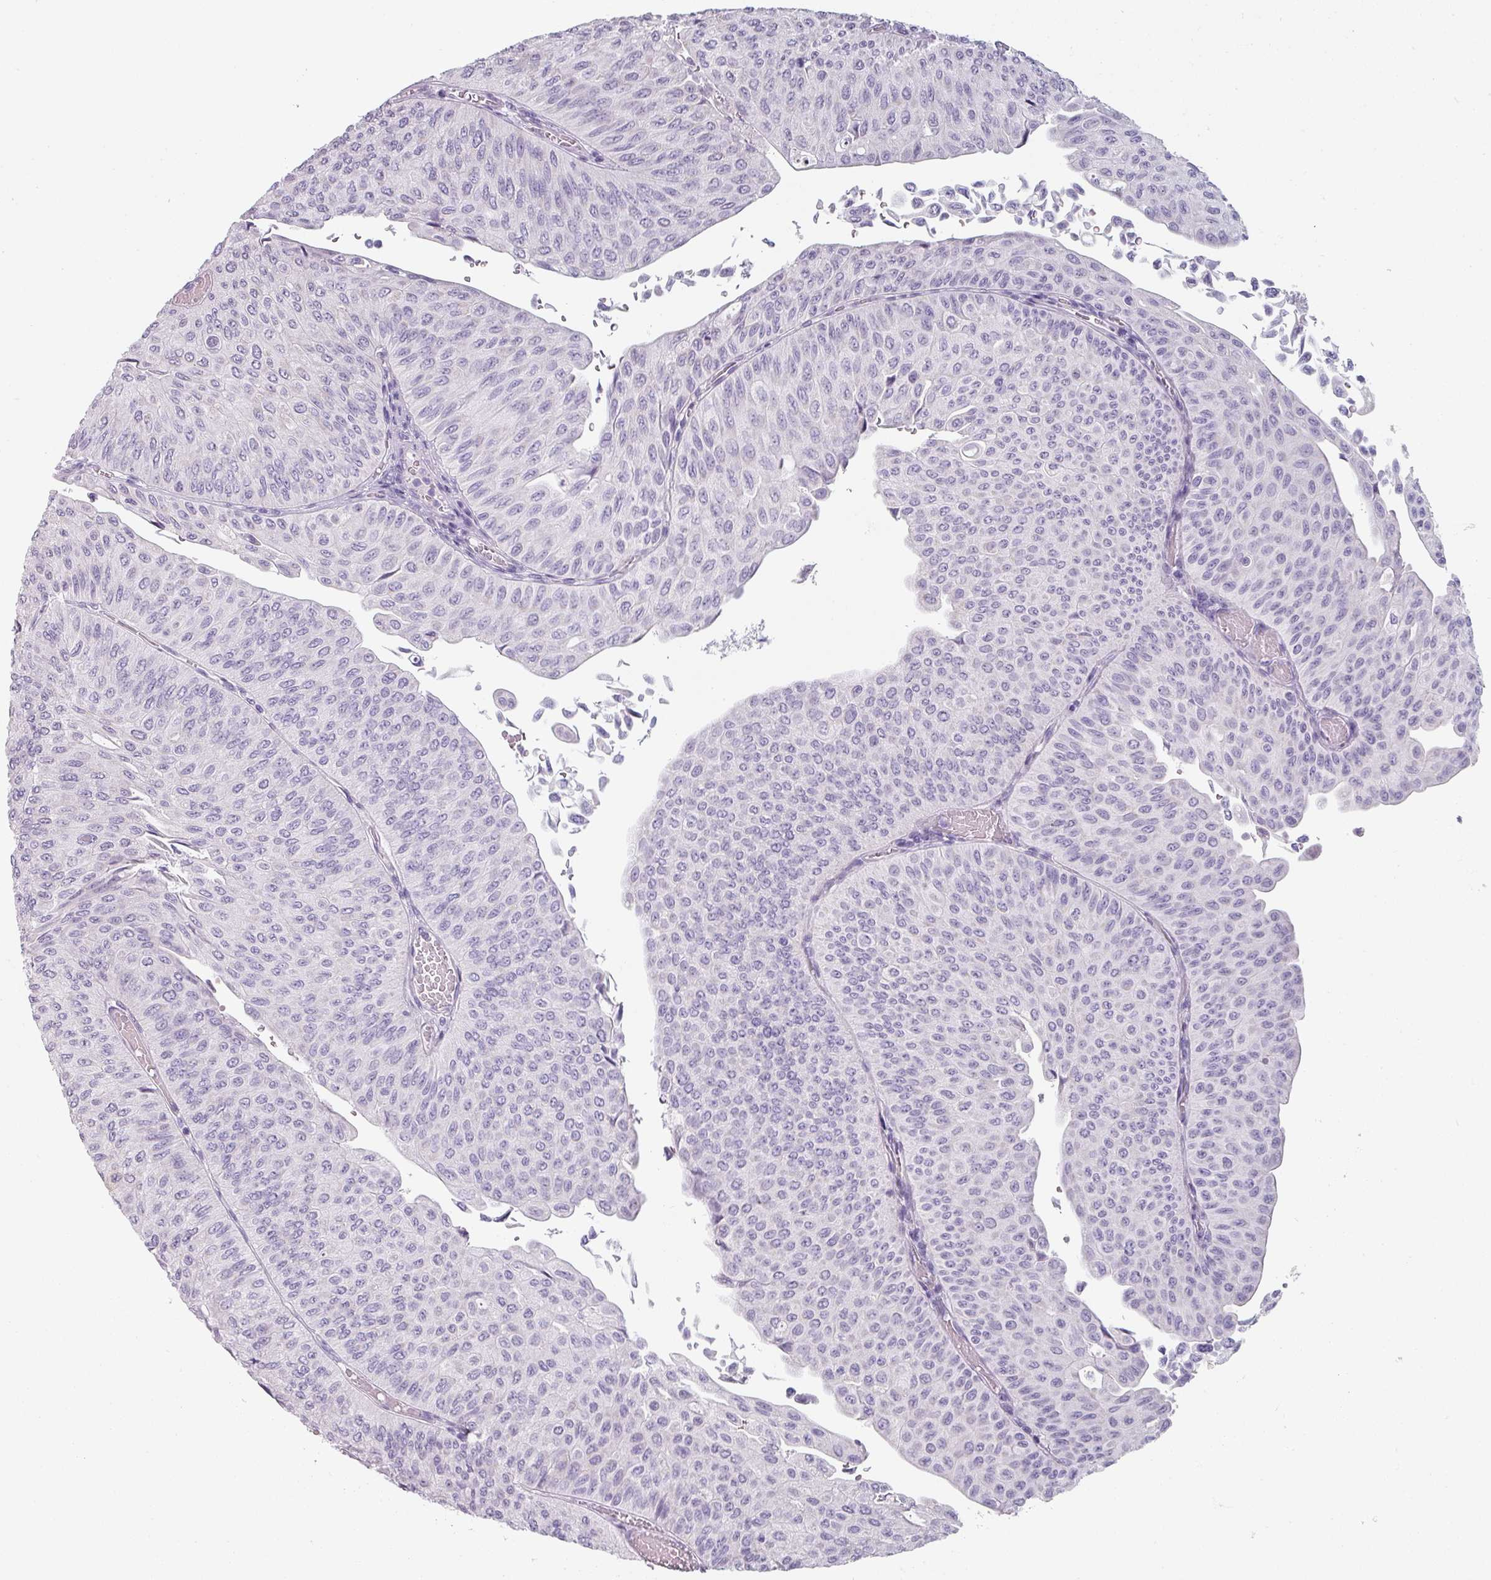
{"staining": {"intensity": "negative", "quantity": "none", "location": "none"}, "tissue": "urothelial cancer", "cell_type": "Tumor cells", "image_type": "cancer", "snomed": [{"axis": "morphology", "description": "Urothelial carcinoma, NOS"}, {"axis": "topography", "description": "Urinary bladder"}], "caption": "An immunohistochemistry image of urothelial cancer is shown. There is no staining in tumor cells of urothelial cancer.", "gene": "SFTPA1", "patient": {"sex": "male", "age": 59}}